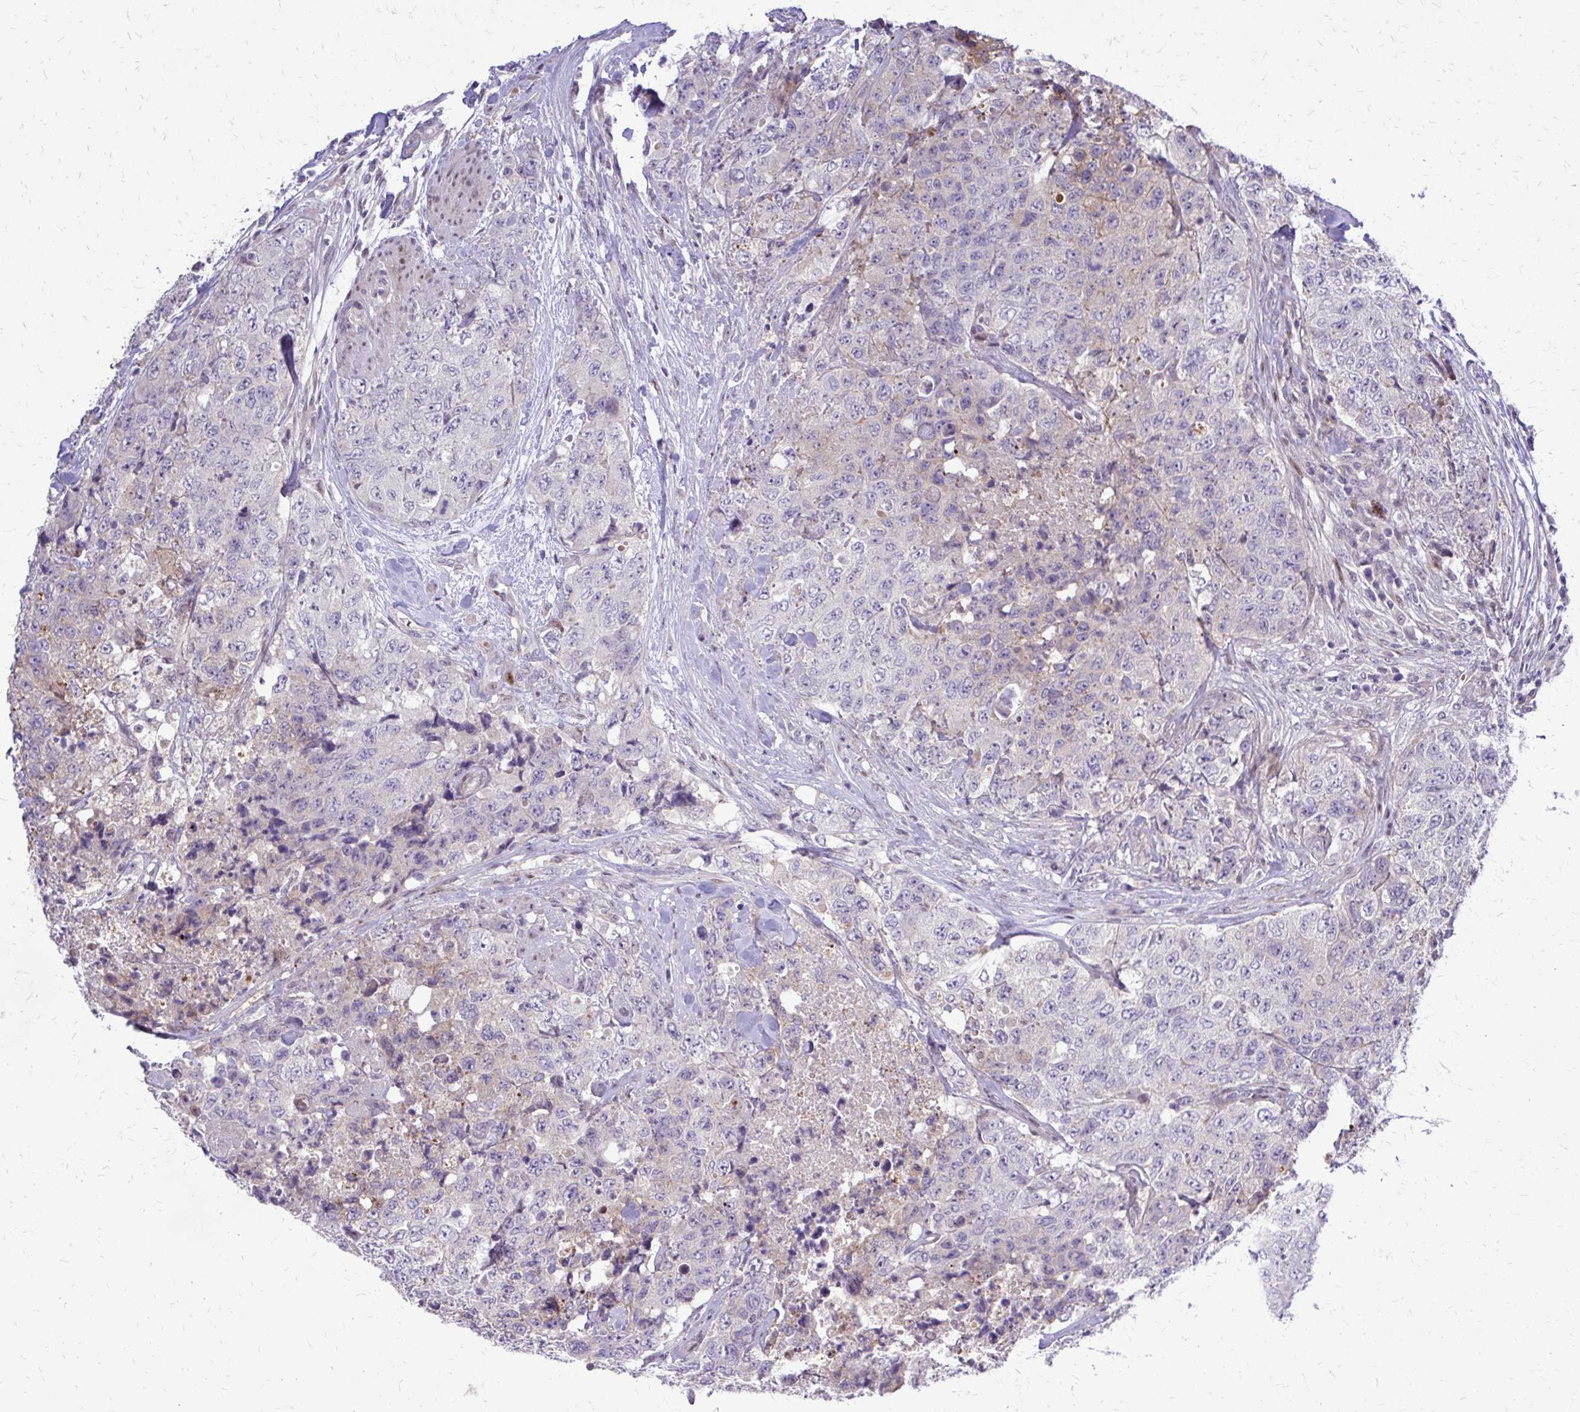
{"staining": {"intensity": "negative", "quantity": "none", "location": "none"}, "tissue": "urothelial cancer", "cell_type": "Tumor cells", "image_type": "cancer", "snomed": [{"axis": "morphology", "description": "Urothelial carcinoma, High grade"}, {"axis": "topography", "description": "Urinary bladder"}], "caption": "Tumor cells show no significant protein staining in high-grade urothelial carcinoma.", "gene": "PPDPFL", "patient": {"sex": "female", "age": 78}}